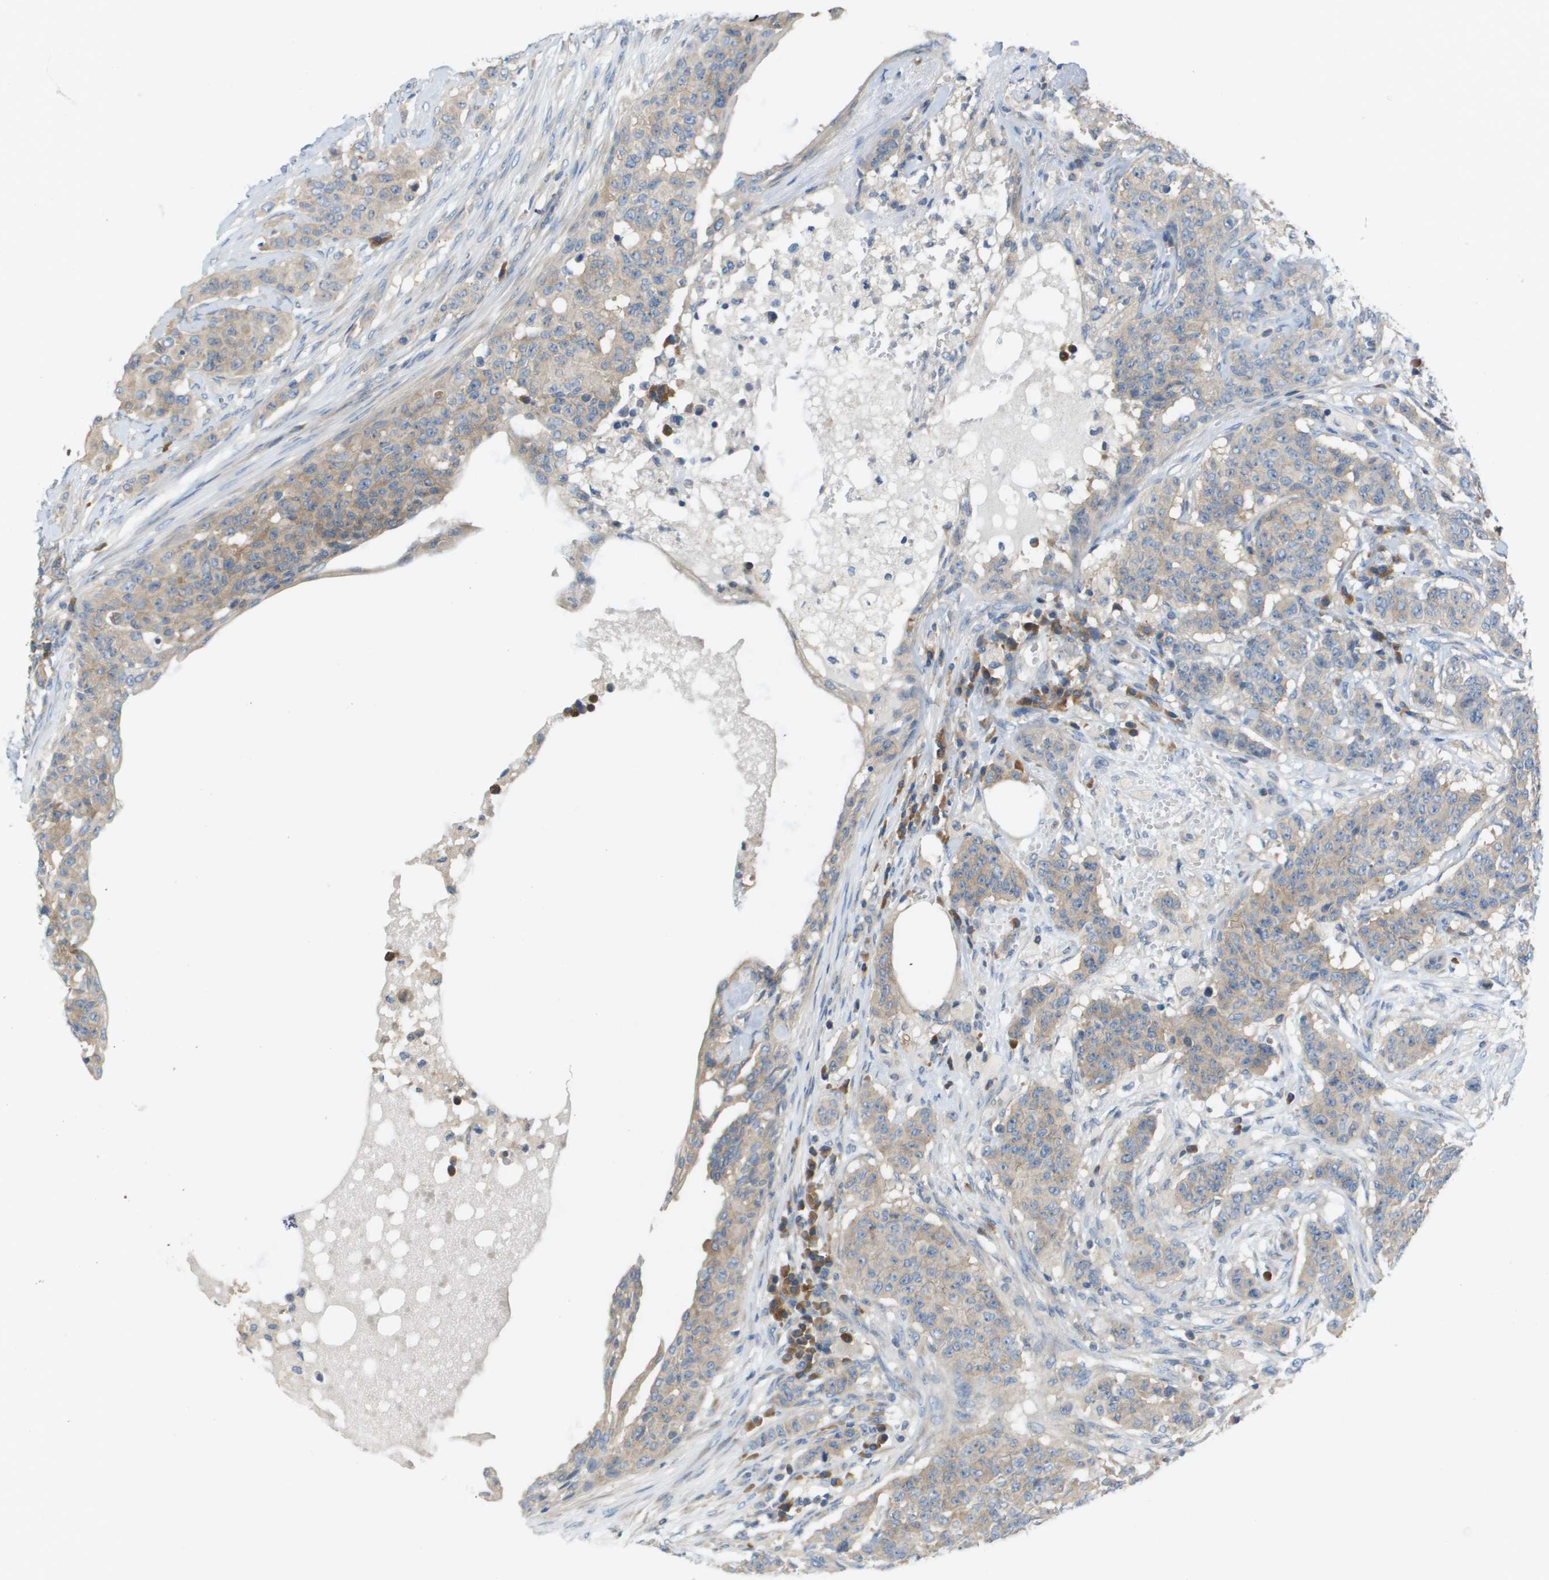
{"staining": {"intensity": "weak", "quantity": ">75%", "location": "cytoplasmic/membranous"}, "tissue": "breast cancer", "cell_type": "Tumor cells", "image_type": "cancer", "snomed": [{"axis": "morphology", "description": "Normal tissue, NOS"}, {"axis": "morphology", "description": "Duct carcinoma"}, {"axis": "topography", "description": "Breast"}], "caption": "Weak cytoplasmic/membranous positivity for a protein is seen in approximately >75% of tumor cells of breast cancer (intraductal carcinoma) using immunohistochemistry (IHC).", "gene": "UBA5", "patient": {"sex": "female", "age": 40}}